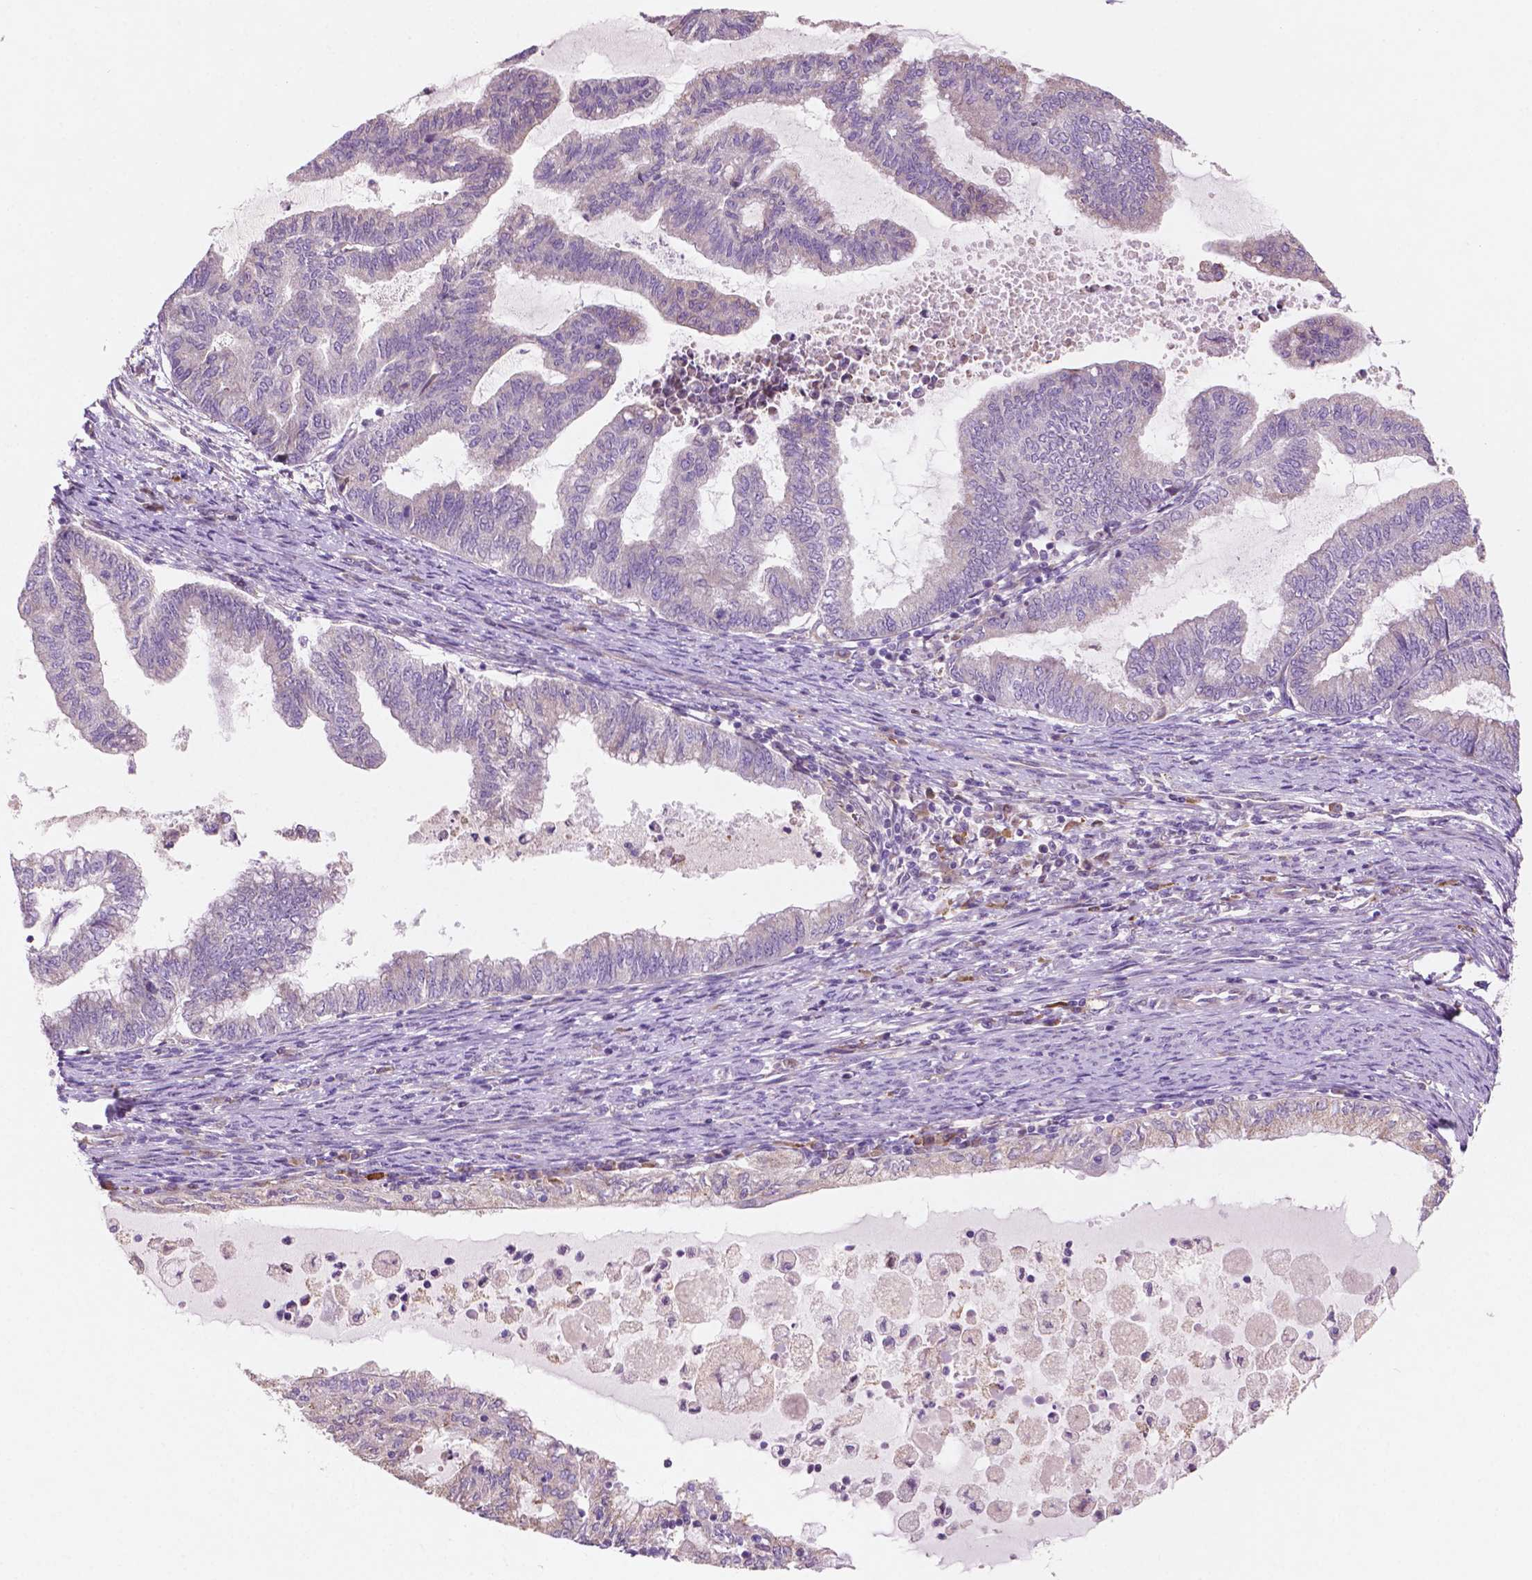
{"staining": {"intensity": "negative", "quantity": "none", "location": "none"}, "tissue": "endometrial cancer", "cell_type": "Tumor cells", "image_type": "cancer", "snomed": [{"axis": "morphology", "description": "Adenocarcinoma, NOS"}, {"axis": "topography", "description": "Endometrium"}], "caption": "The immunohistochemistry (IHC) micrograph has no significant staining in tumor cells of endometrial adenocarcinoma tissue.", "gene": "LRP1B", "patient": {"sex": "female", "age": 79}}